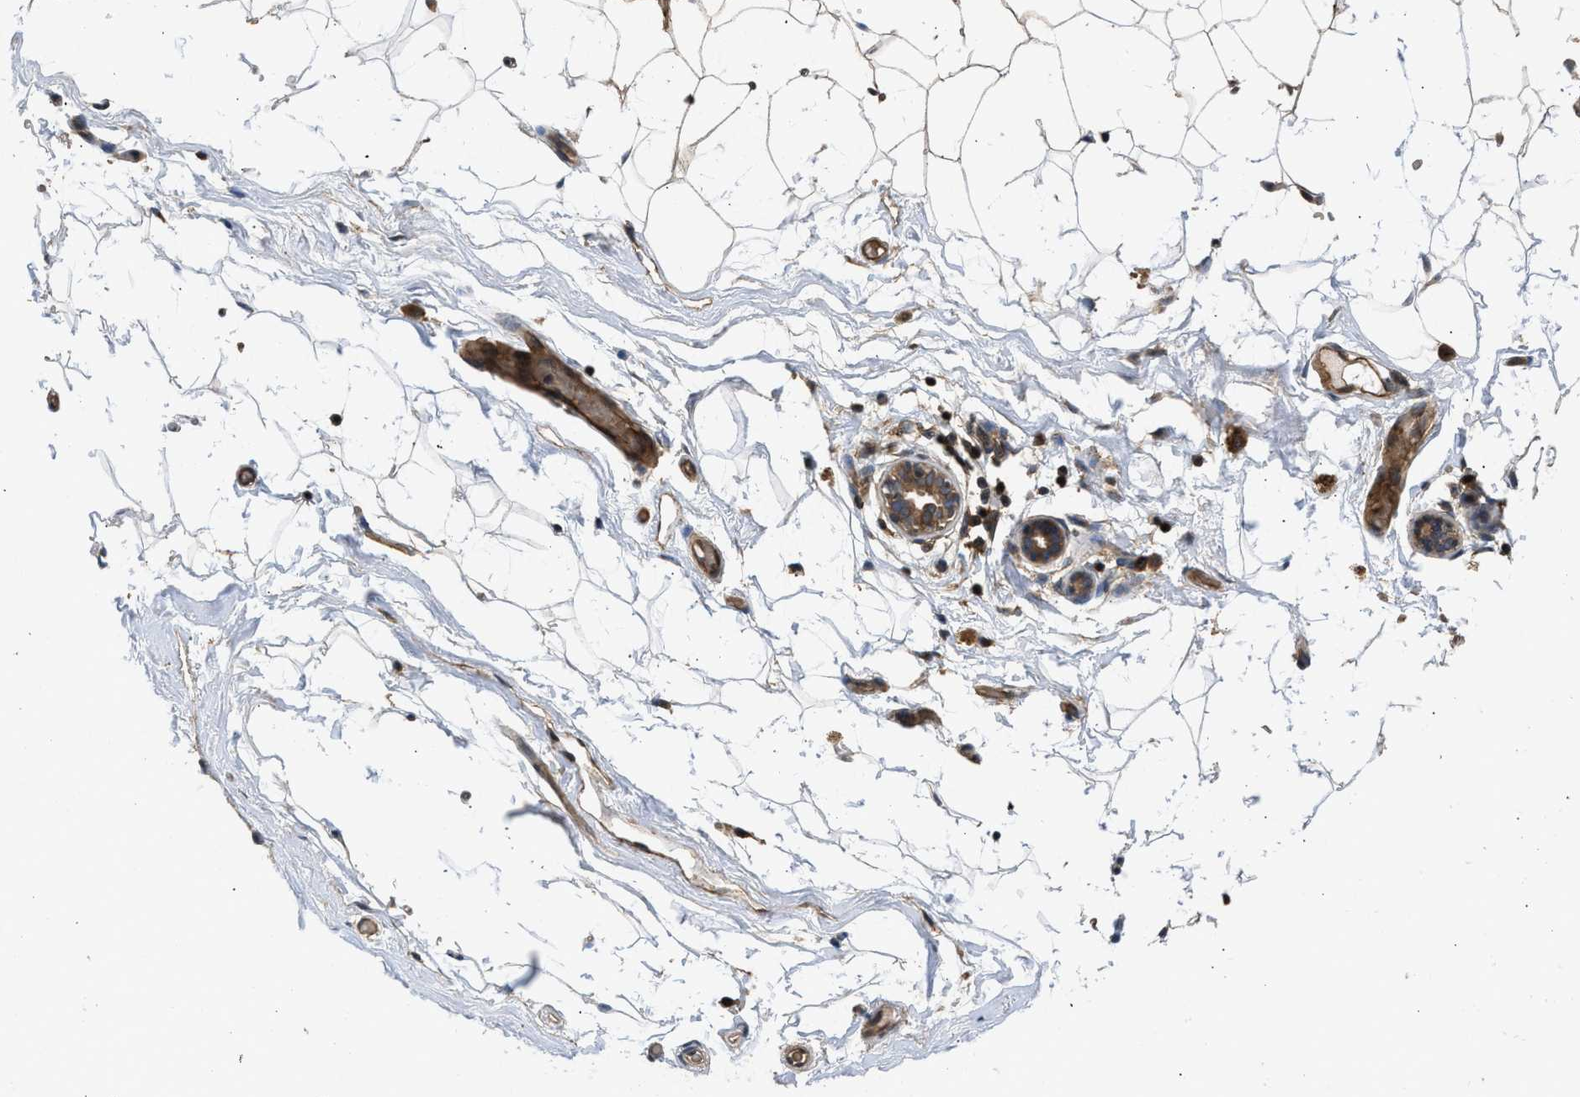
{"staining": {"intensity": "moderate", "quantity": "25%-75%", "location": "cytoplasmic/membranous"}, "tissue": "adipose tissue", "cell_type": "Adipocytes", "image_type": "normal", "snomed": [{"axis": "morphology", "description": "Normal tissue, NOS"}, {"axis": "topography", "description": "Breast"}, {"axis": "topography", "description": "Soft tissue"}], "caption": "IHC photomicrograph of unremarkable human adipose tissue stained for a protein (brown), which displays medium levels of moderate cytoplasmic/membranous expression in approximately 25%-75% of adipocytes.", "gene": "GPATCH2L", "patient": {"sex": "female", "age": 75}}